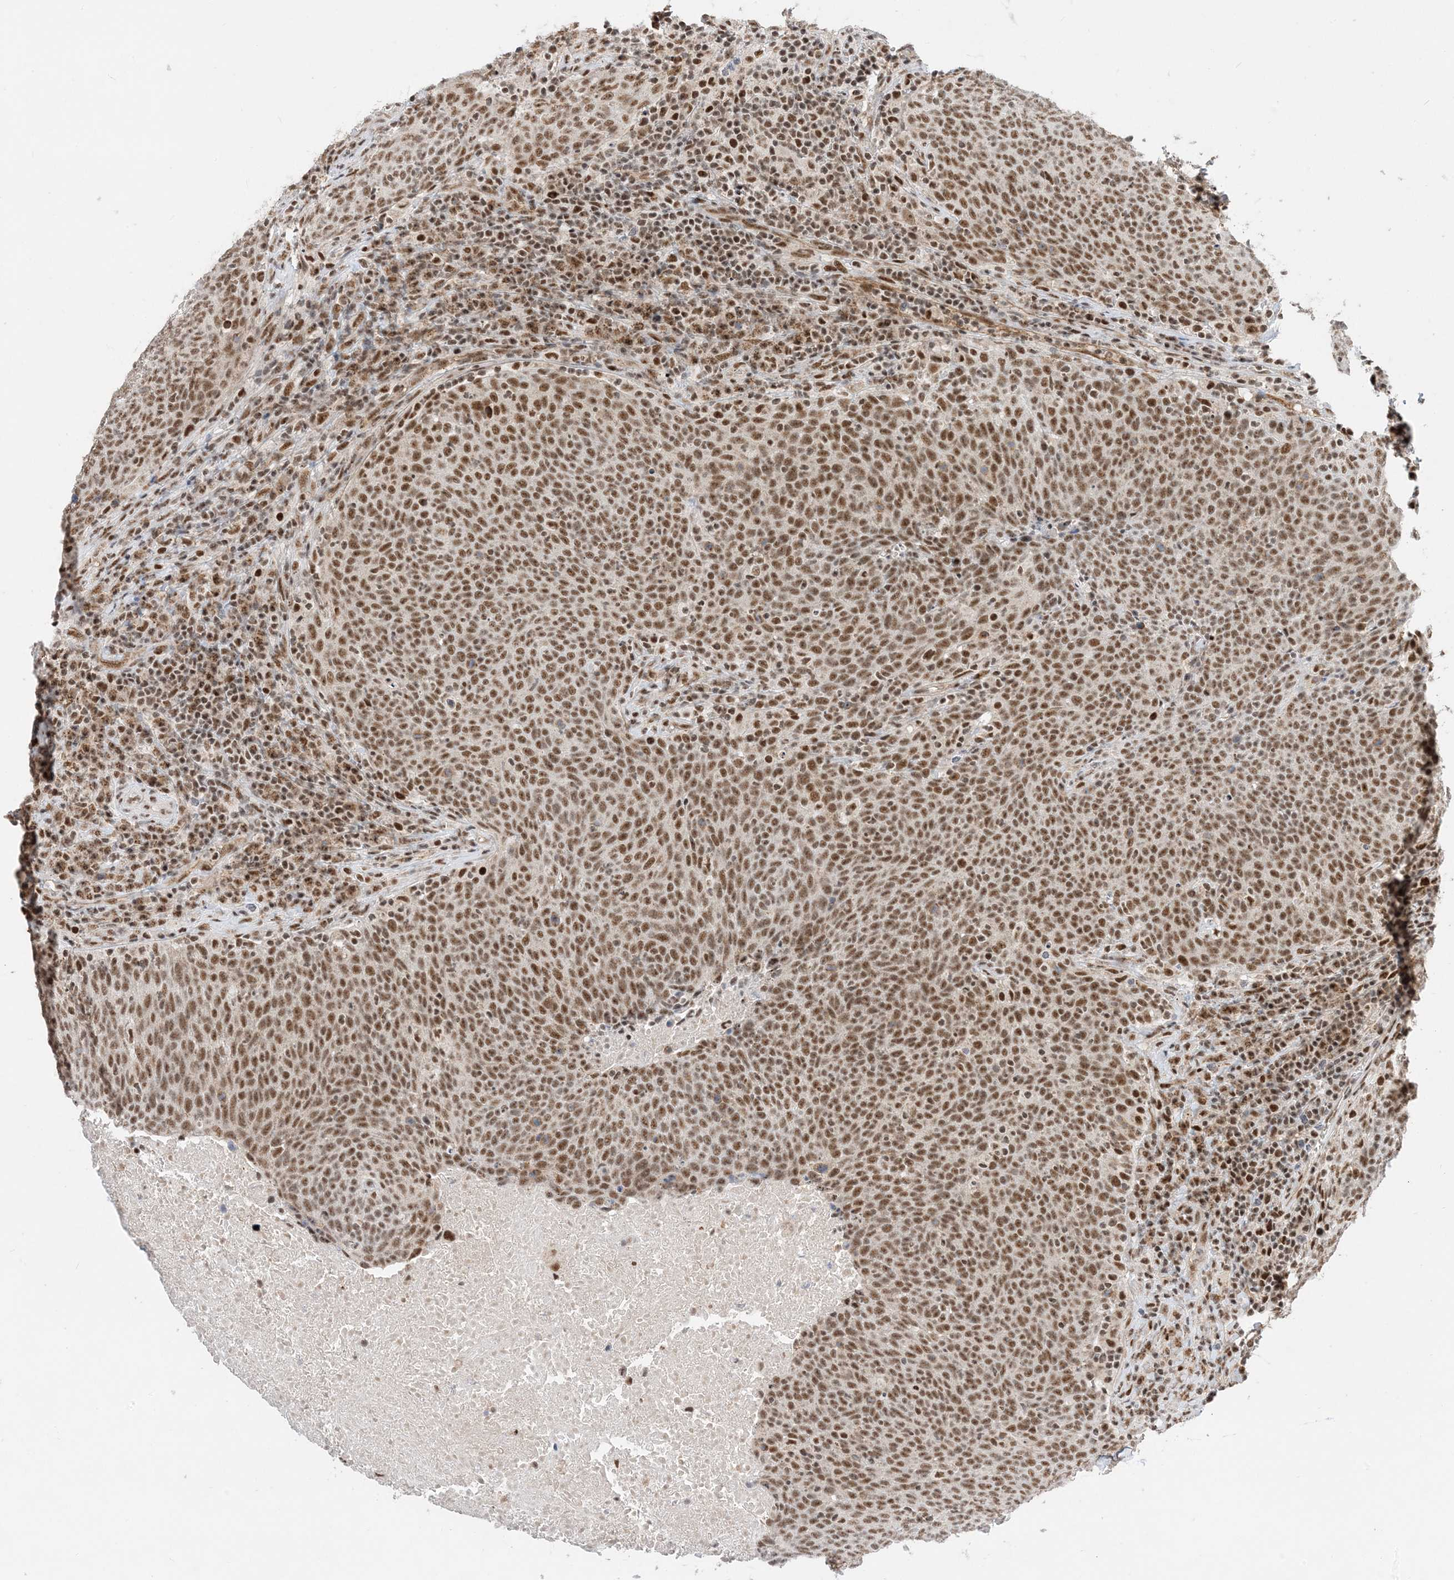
{"staining": {"intensity": "moderate", "quantity": ">75%", "location": "nuclear"}, "tissue": "head and neck cancer", "cell_type": "Tumor cells", "image_type": "cancer", "snomed": [{"axis": "morphology", "description": "Squamous cell carcinoma, NOS"}, {"axis": "morphology", "description": "Squamous cell carcinoma, metastatic, NOS"}, {"axis": "topography", "description": "Lymph node"}, {"axis": "topography", "description": "Head-Neck"}], "caption": "A photomicrograph showing moderate nuclear expression in about >75% of tumor cells in head and neck cancer (squamous cell carcinoma), as visualized by brown immunohistochemical staining.", "gene": "SF3A3", "patient": {"sex": "male", "age": 62}}